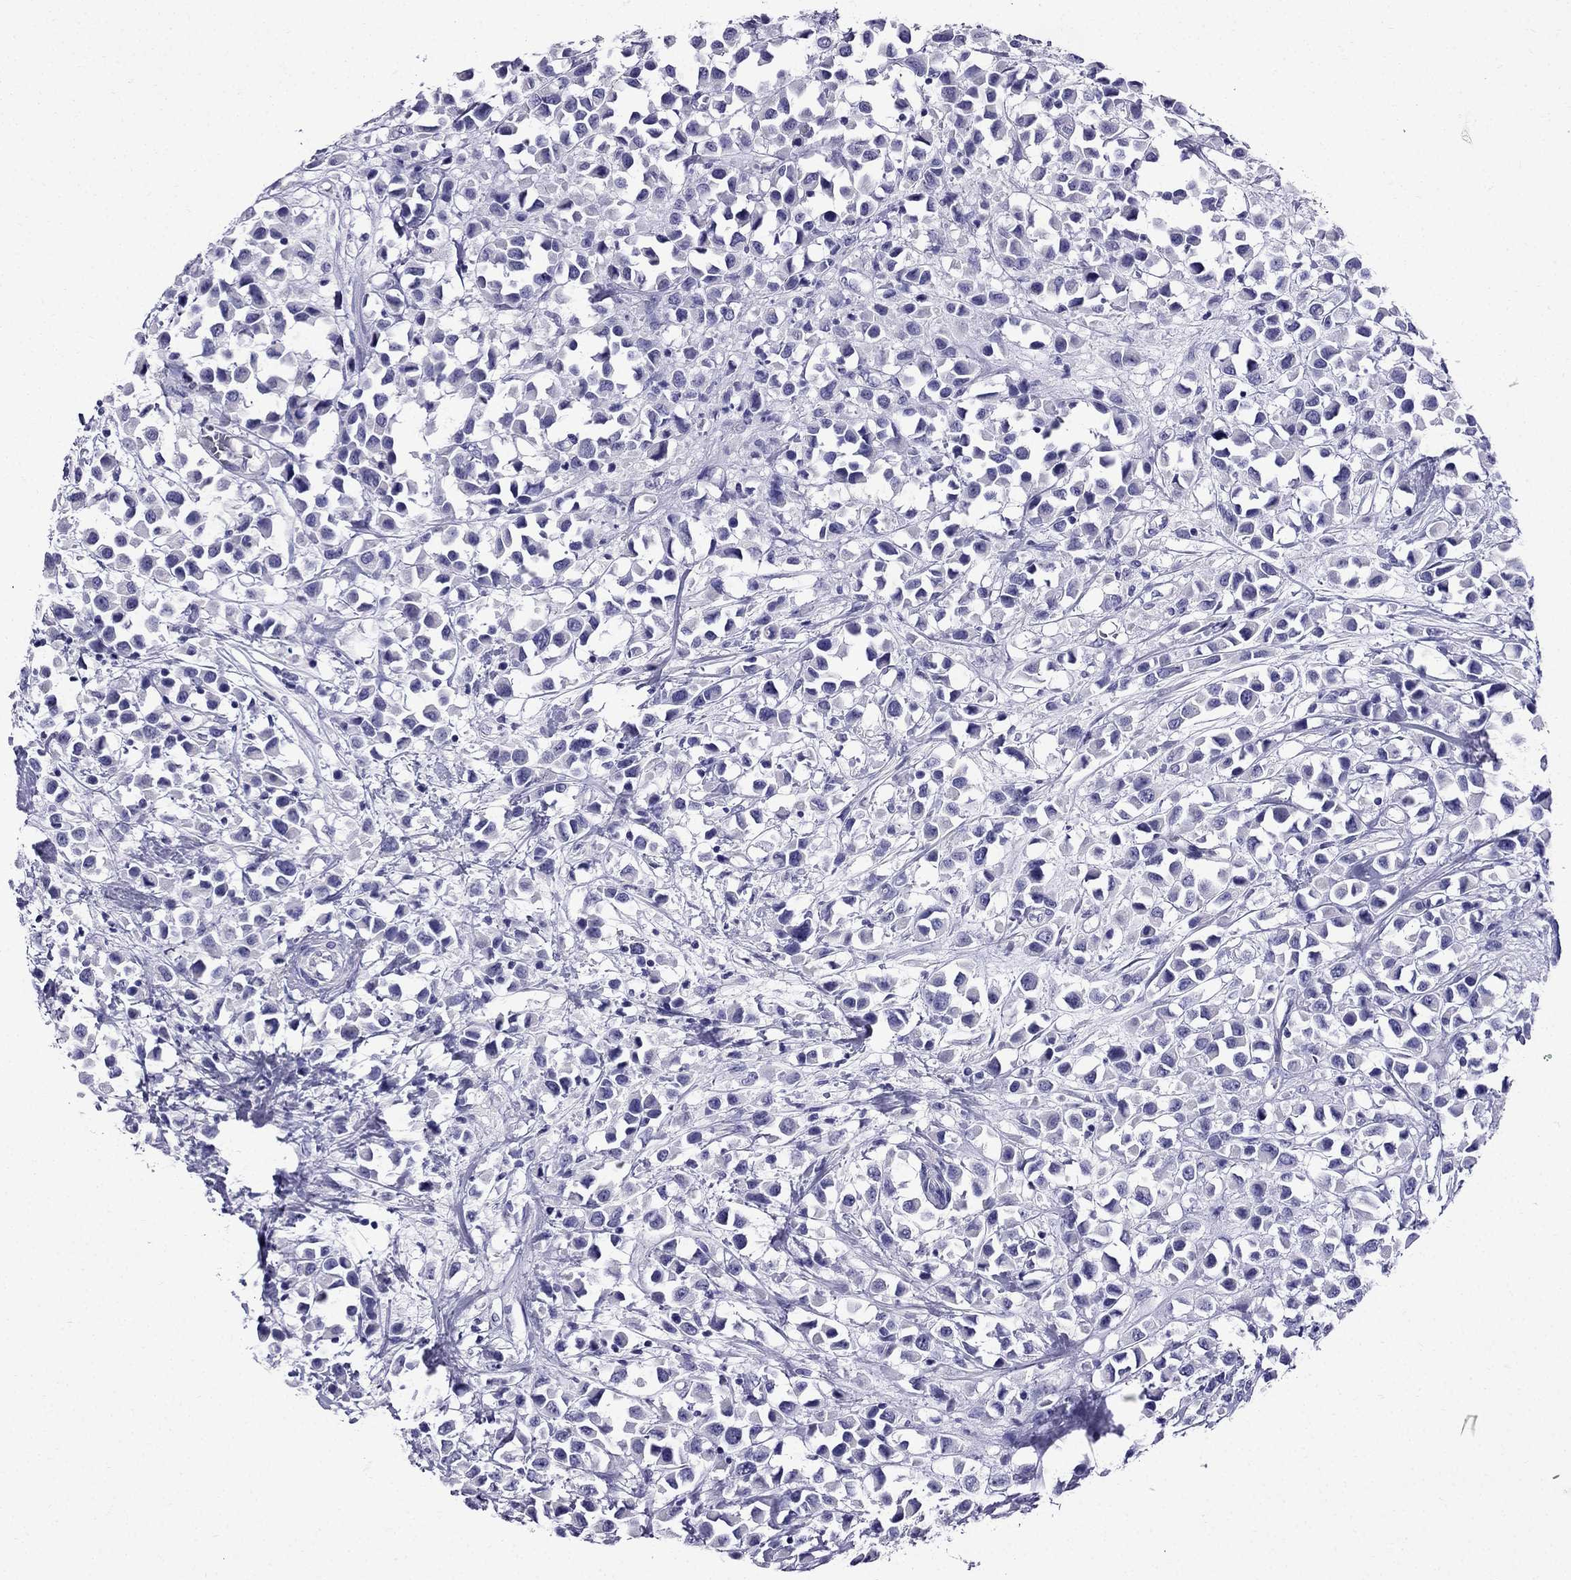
{"staining": {"intensity": "negative", "quantity": "none", "location": "none"}, "tissue": "breast cancer", "cell_type": "Tumor cells", "image_type": "cancer", "snomed": [{"axis": "morphology", "description": "Duct carcinoma"}, {"axis": "topography", "description": "Breast"}], "caption": "An image of human intraductal carcinoma (breast) is negative for staining in tumor cells.", "gene": "ERC2", "patient": {"sex": "female", "age": 61}}